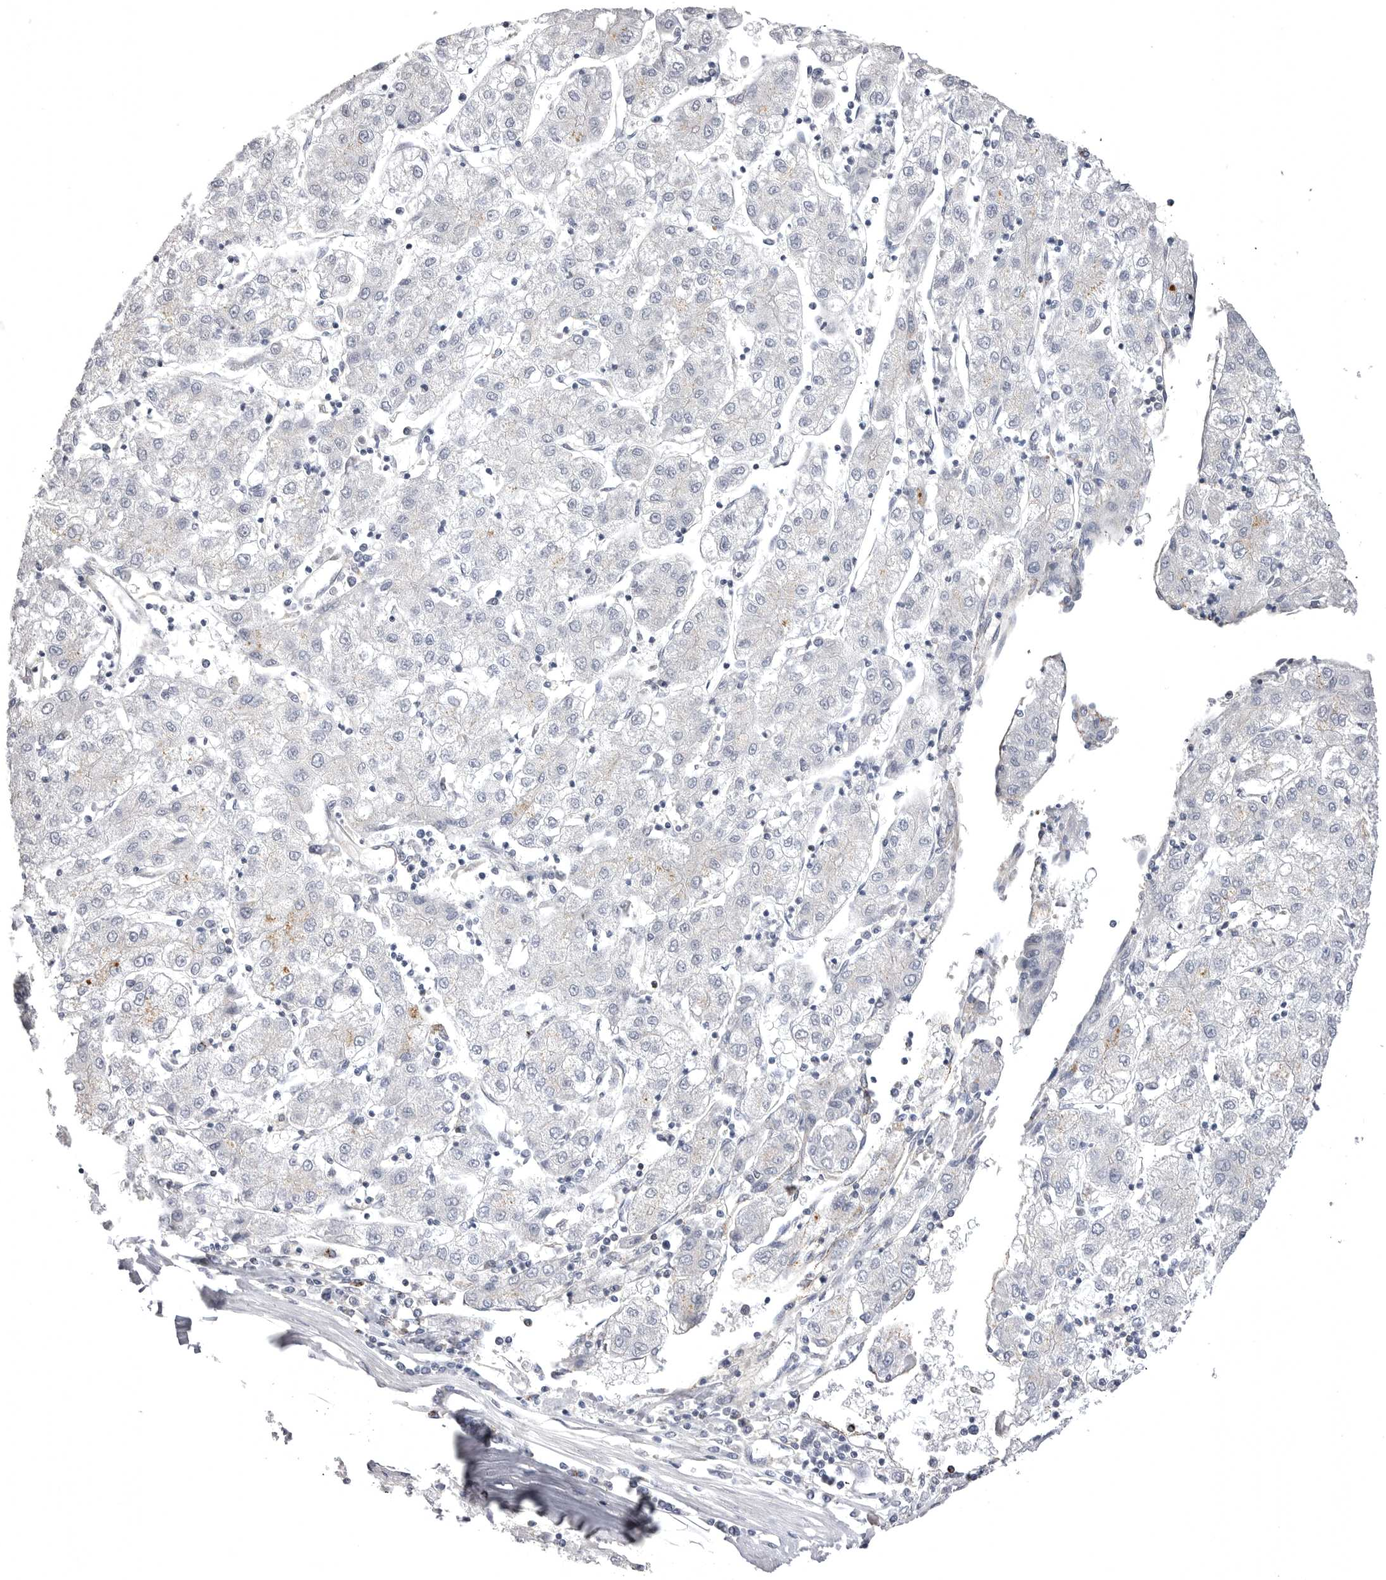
{"staining": {"intensity": "negative", "quantity": "none", "location": "none"}, "tissue": "liver cancer", "cell_type": "Tumor cells", "image_type": "cancer", "snomed": [{"axis": "morphology", "description": "Carcinoma, Hepatocellular, NOS"}, {"axis": "topography", "description": "Liver"}], "caption": "The image exhibits no significant staining in tumor cells of liver cancer (hepatocellular carcinoma).", "gene": "PSPN", "patient": {"sex": "male", "age": 72}}